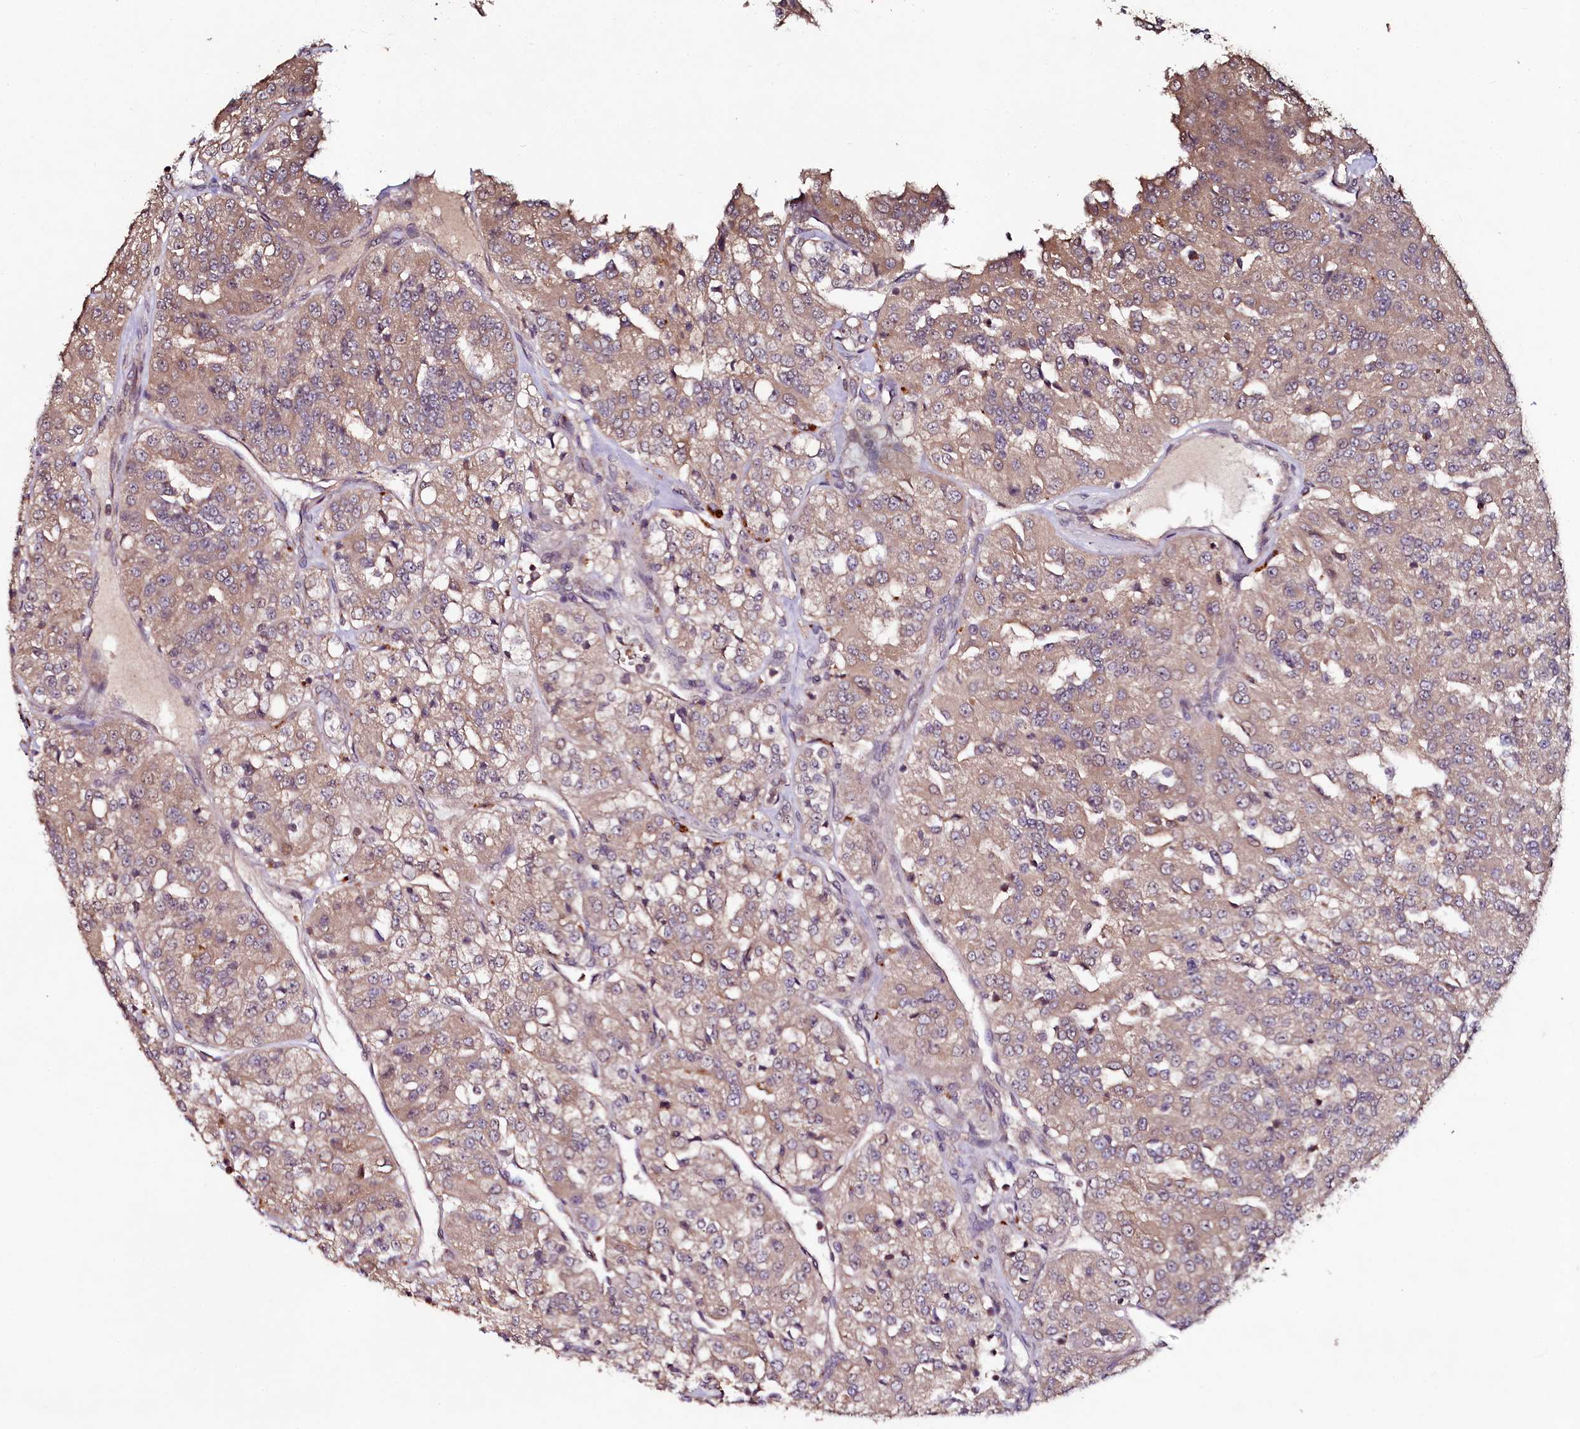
{"staining": {"intensity": "moderate", "quantity": ">75%", "location": "cytoplasmic/membranous"}, "tissue": "renal cancer", "cell_type": "Tumor cells", "image_type": "cancer", "snomed": [{"axis": "morphology", "description": "Adenocarcinoma, NOS"}, {"axis": "topography", "description": "Kidney"}], "caption": "Protein staining of adenocarcinoma (renal) tissue demonstrates moderate cytoplasmic/membranous positivity in approximately >75% of tumor cells. (Stains: DAB (3,3'-diaminobenzidine) in brown, nuclei in blue, Microscopy: brightfield microscopy at high magnification).", "gene": "SEC24C", "patient": {"sex": "female", "age": 63}}